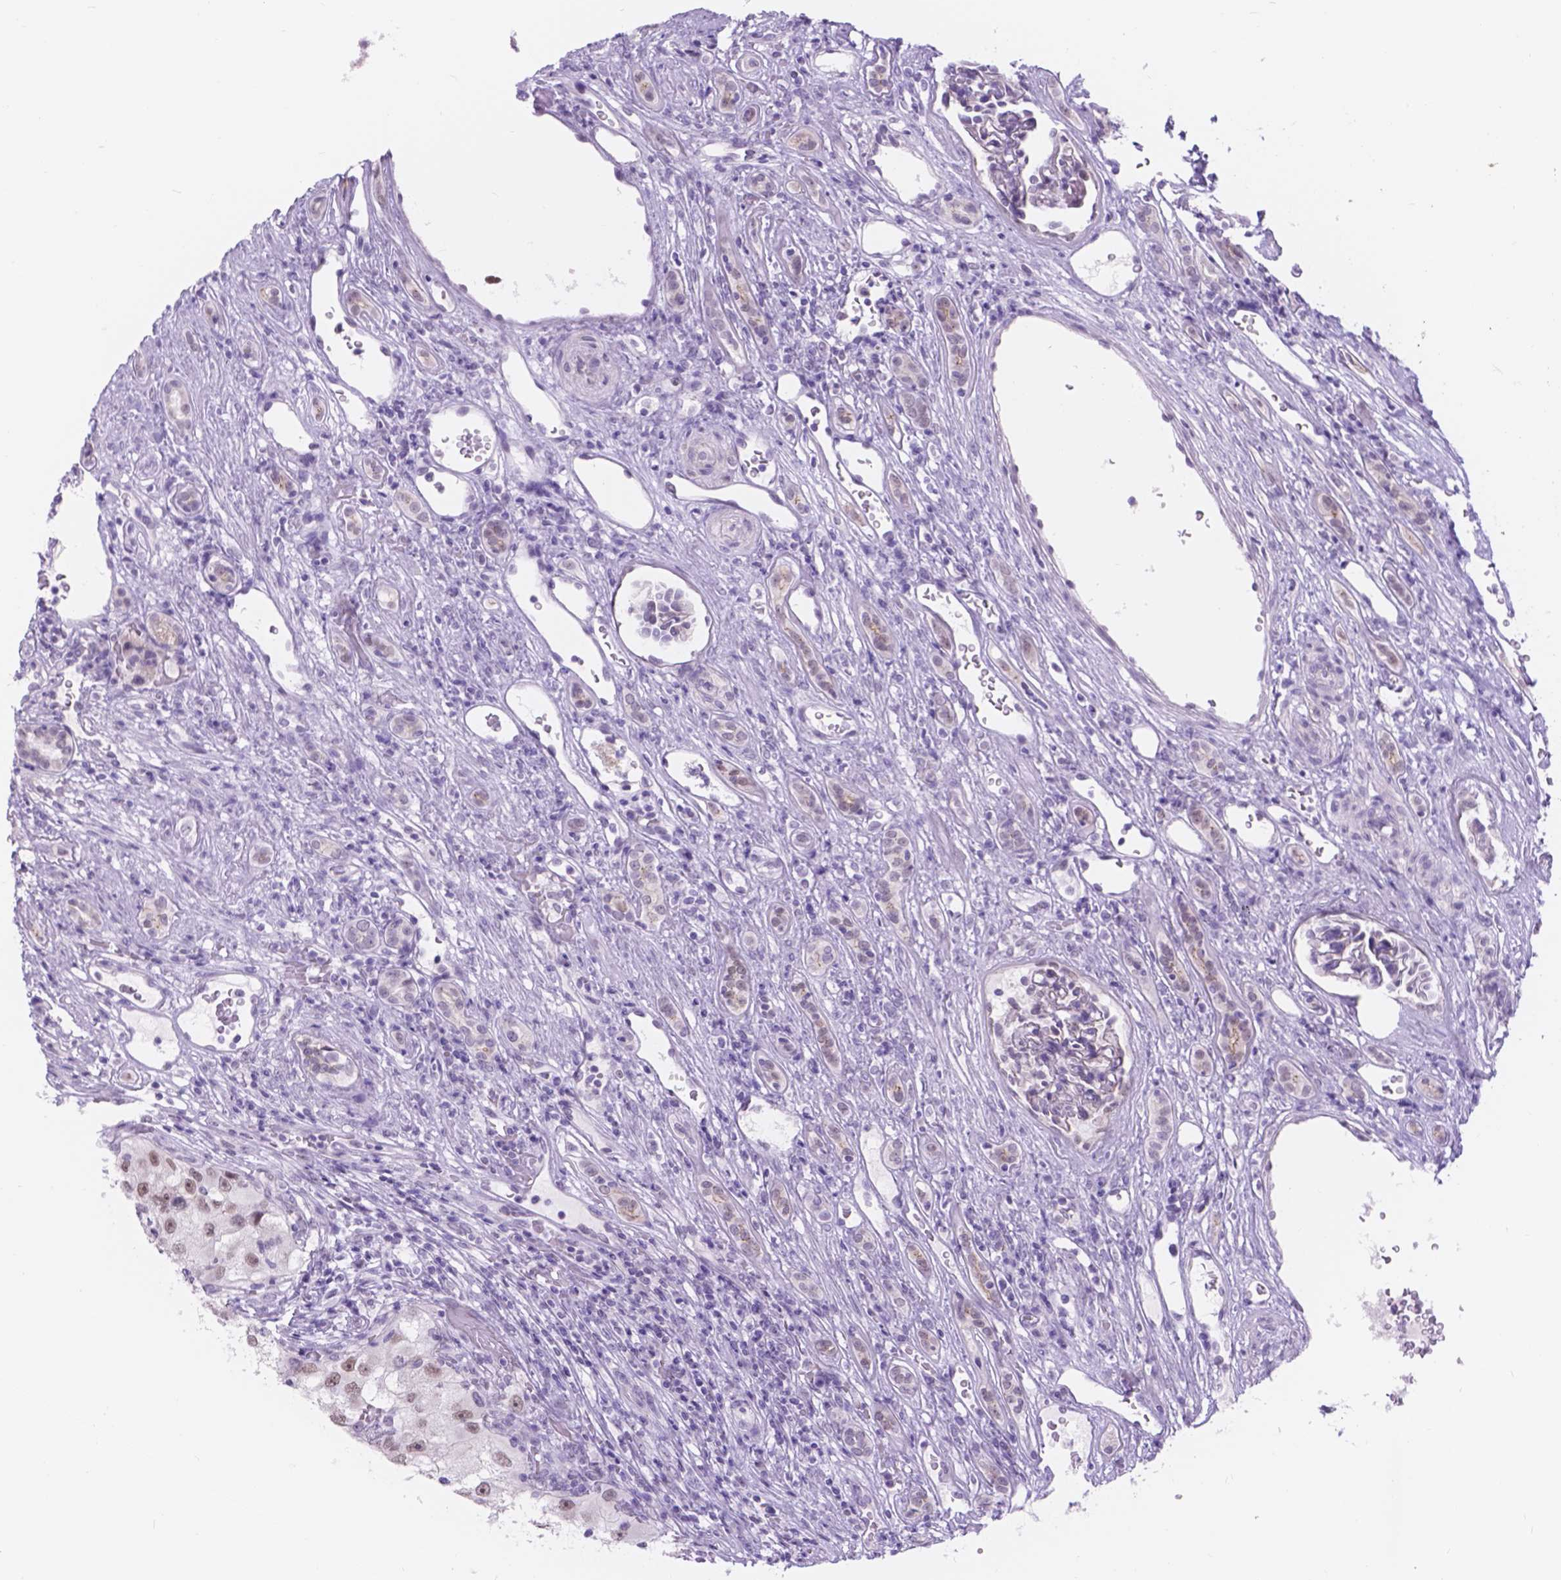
{"staining": {"intensity": "weak", "quantity": "<25%", "location": "nuclear"}, "tissue": "renal cancer", "cell_type": "Tumor cells", "image_type": "cancer", "snomed": [{"axis": "morphology", "description": "Adenocarcinoma, NOS"}, {"axis": "topography", "description": "Kidney"}], "caption": "Photomicrograph shows no significant protein staining in tumor cells of renal cancer.", "gene": "DCC", "patient": {"sex": "male", "age": 63}}